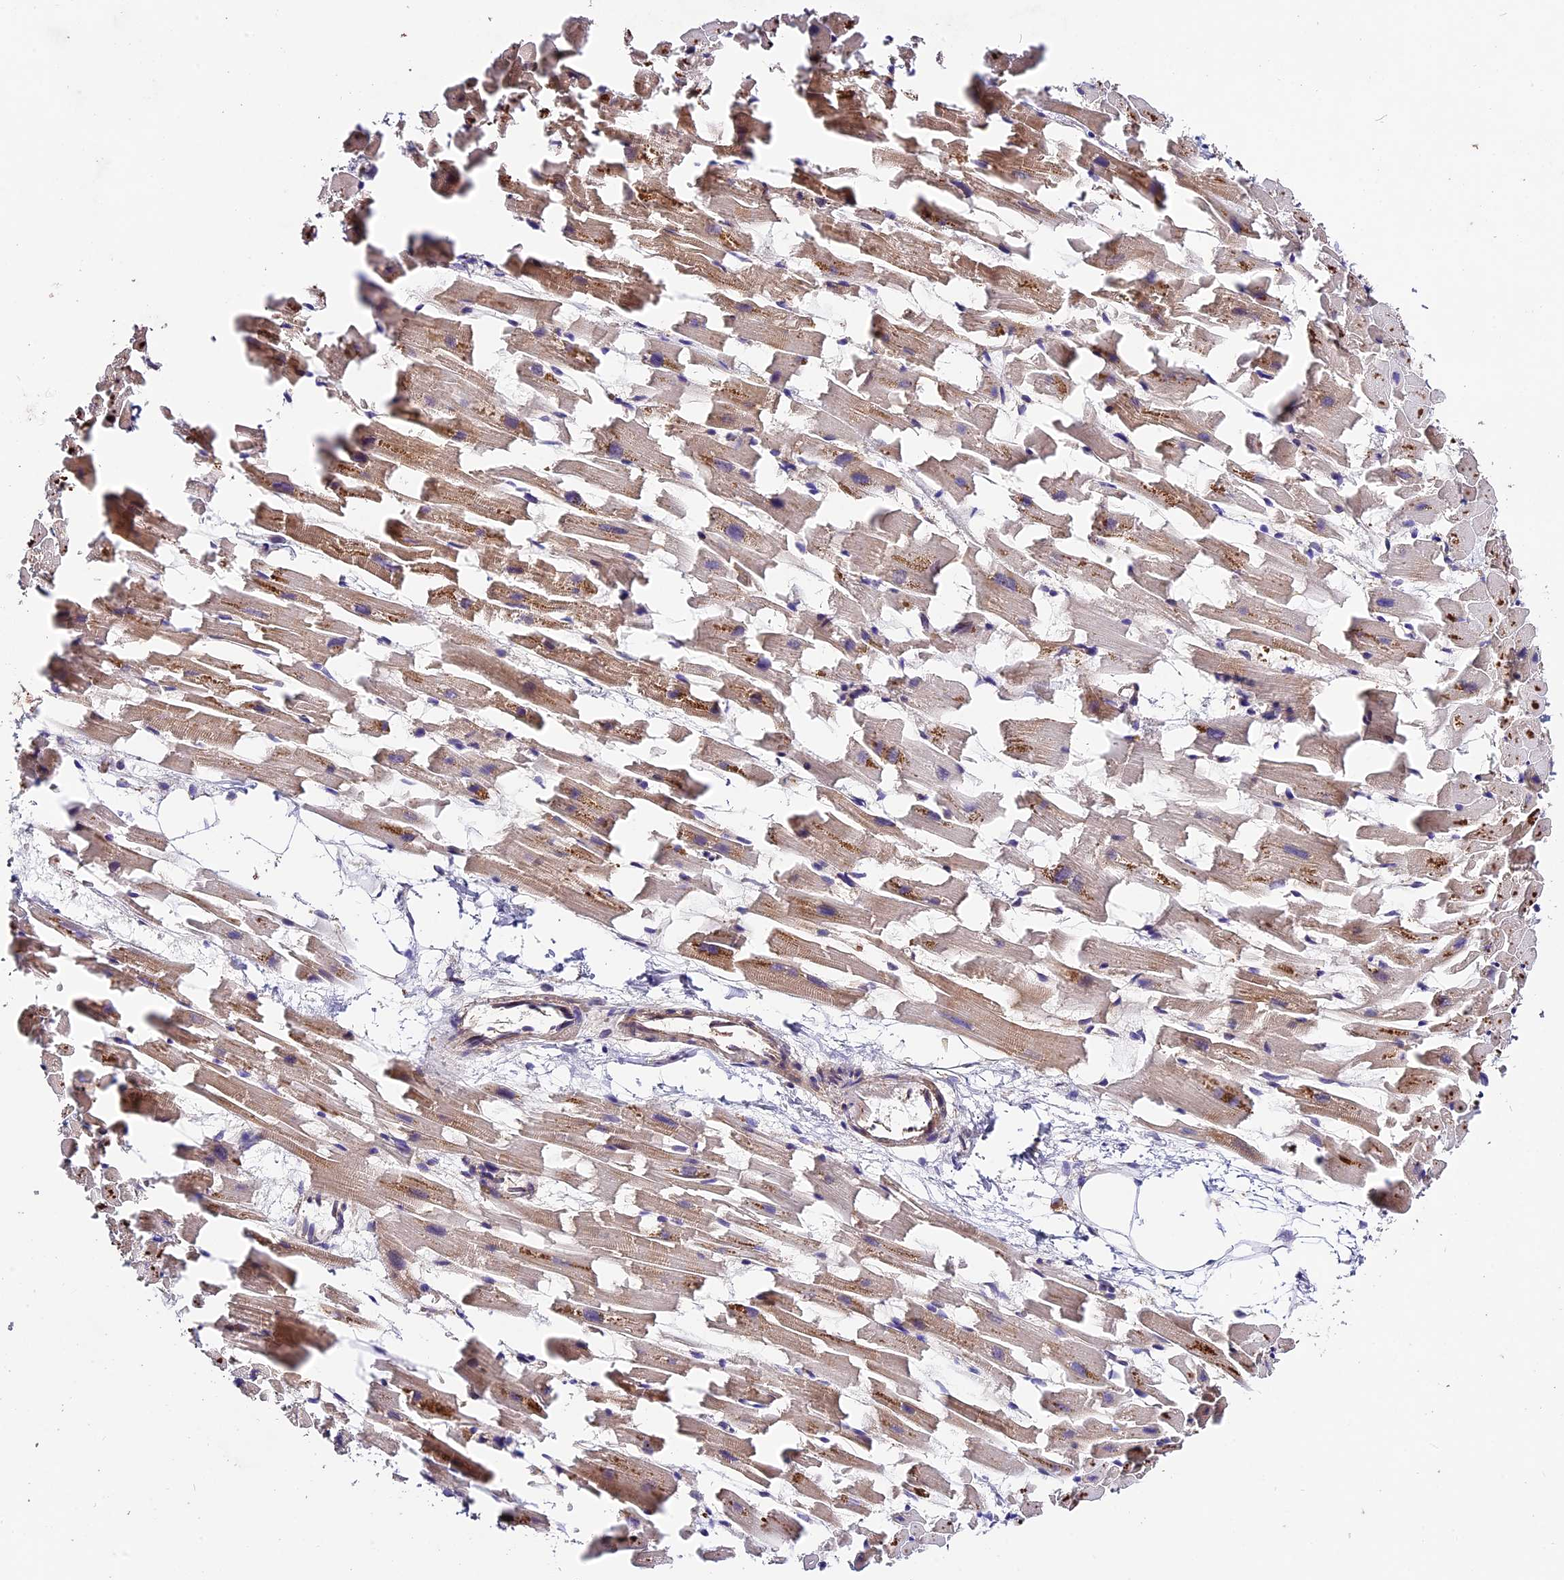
{"staining": {"intensity": "moderate", "quantity": "25%-75%", "location": "cytoplasmic/membranous"}, "tissue": "heart muscle", "cell_type": "Cardiomyocytes", "image_type": "normal", "snomed": [{"axis": "morphology", "description": "Normal tissue, NOS"}, {"axis": "topography", "description": "Heart"}], "caption": "Approximately 25%-75% of cardiomyocytes in unremarkable human heart muscle display moderate cytoplasmic/membranous protein expression as visualized by brown immunohistochemical staining.", "gene": "CES3", "patient": {"sex": "female", "age": 64}}